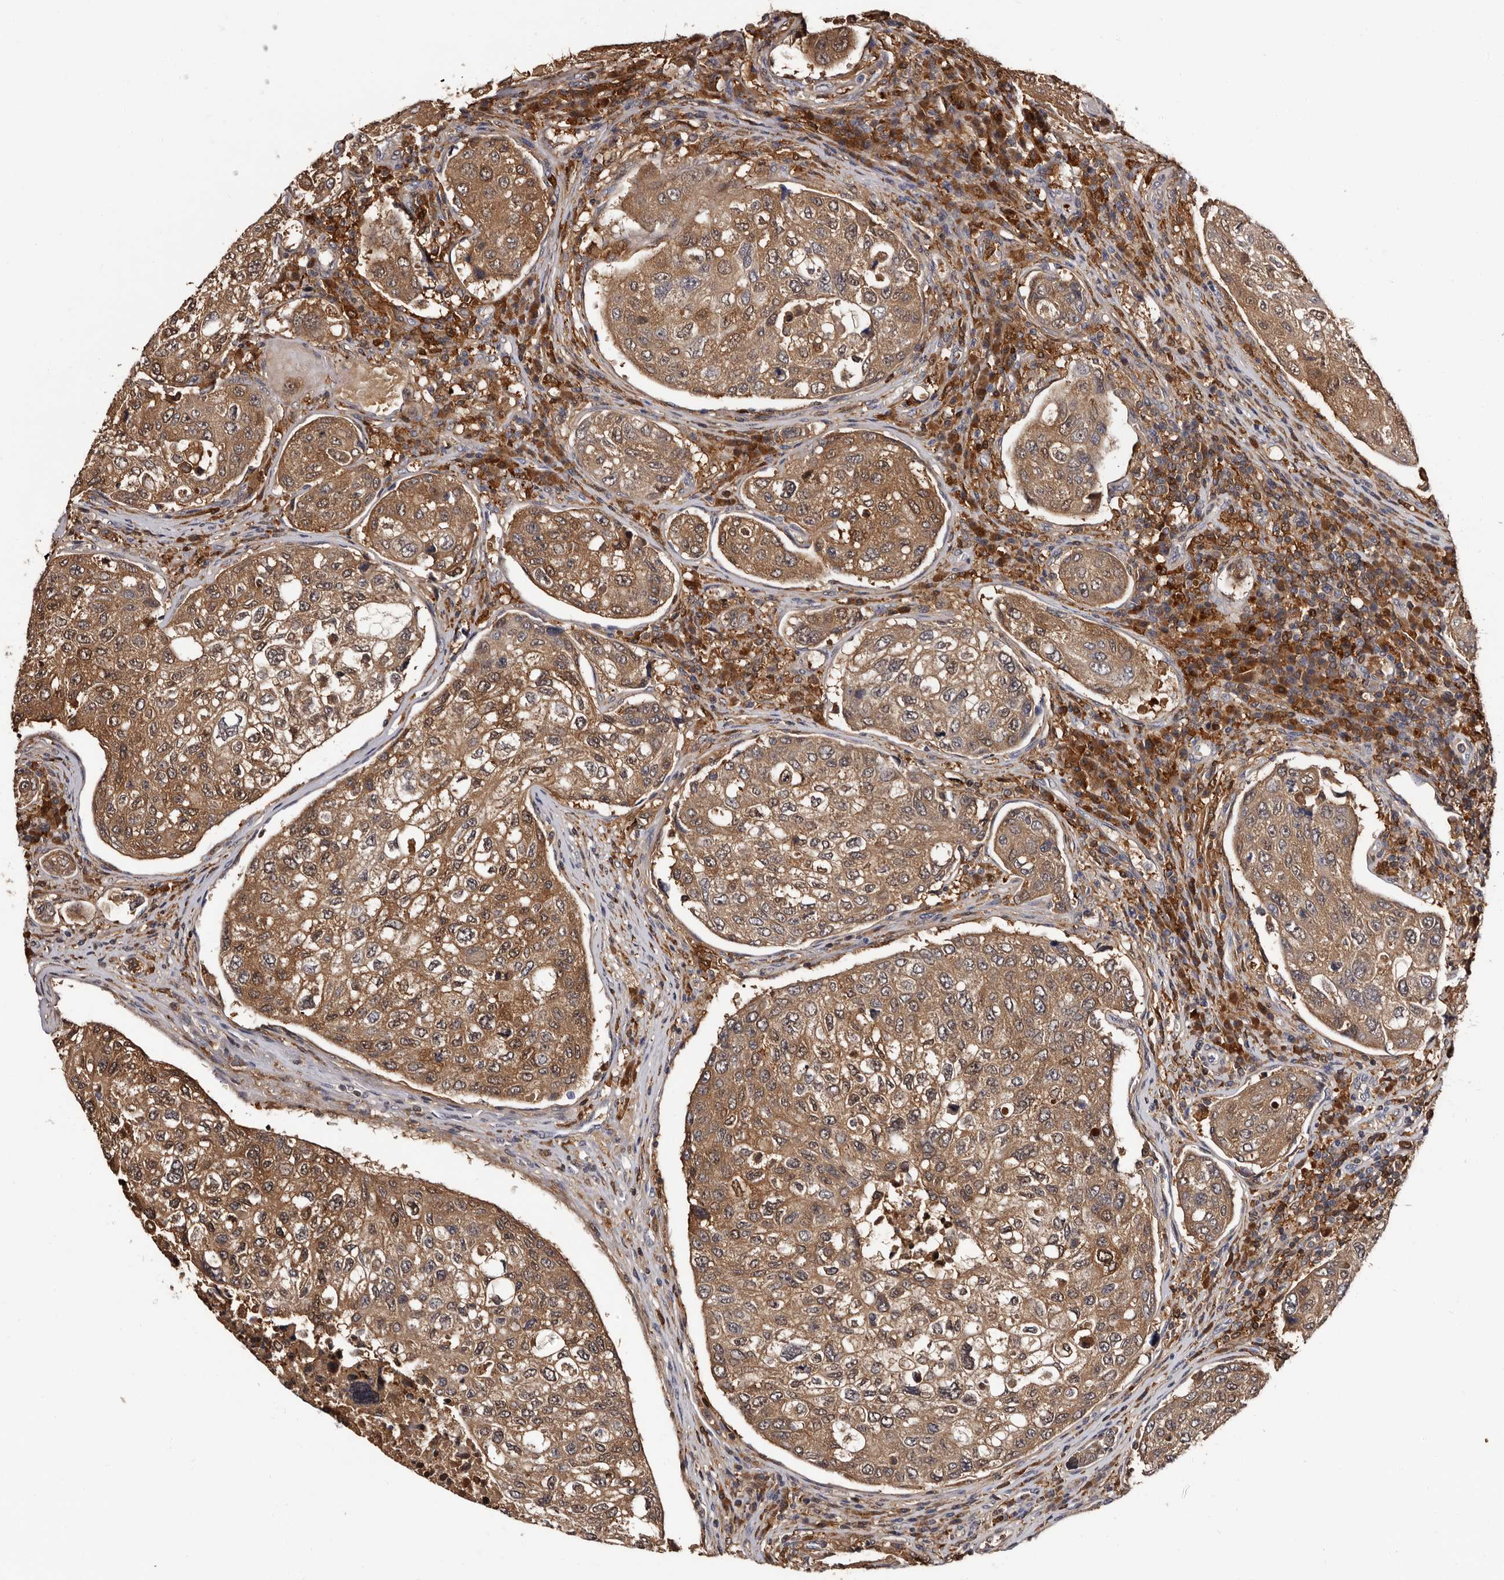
{"staining": {"intensity": "moderate", "quantity": "25%-75%", "location": "cytoplasmic/membranous"}, "tissue": "urothelial cancer", "cell_type": "Tumor cells", "image_type": "cancer", "snomed": [{"axis": "morphology", "description": "Urothelial carcinoma, High grade"}, {"axis": "topography", "description": "Lymph node"}, {"axis": "topography", "description": "Urinary bladder"}], "caption": "Urothelial cancer stained with DAB IHC reveals medium levels of moderate cytoplasmic/membranous positivity in approximately 25%-75% of tumor cells. The protein of interest is stained brown, and the nuclei are stained in blue (DAB IHC with brightfield microscopy, high magnification).", "gene": "DNPH1", "patient": {"sex": "male", "age": 51}}